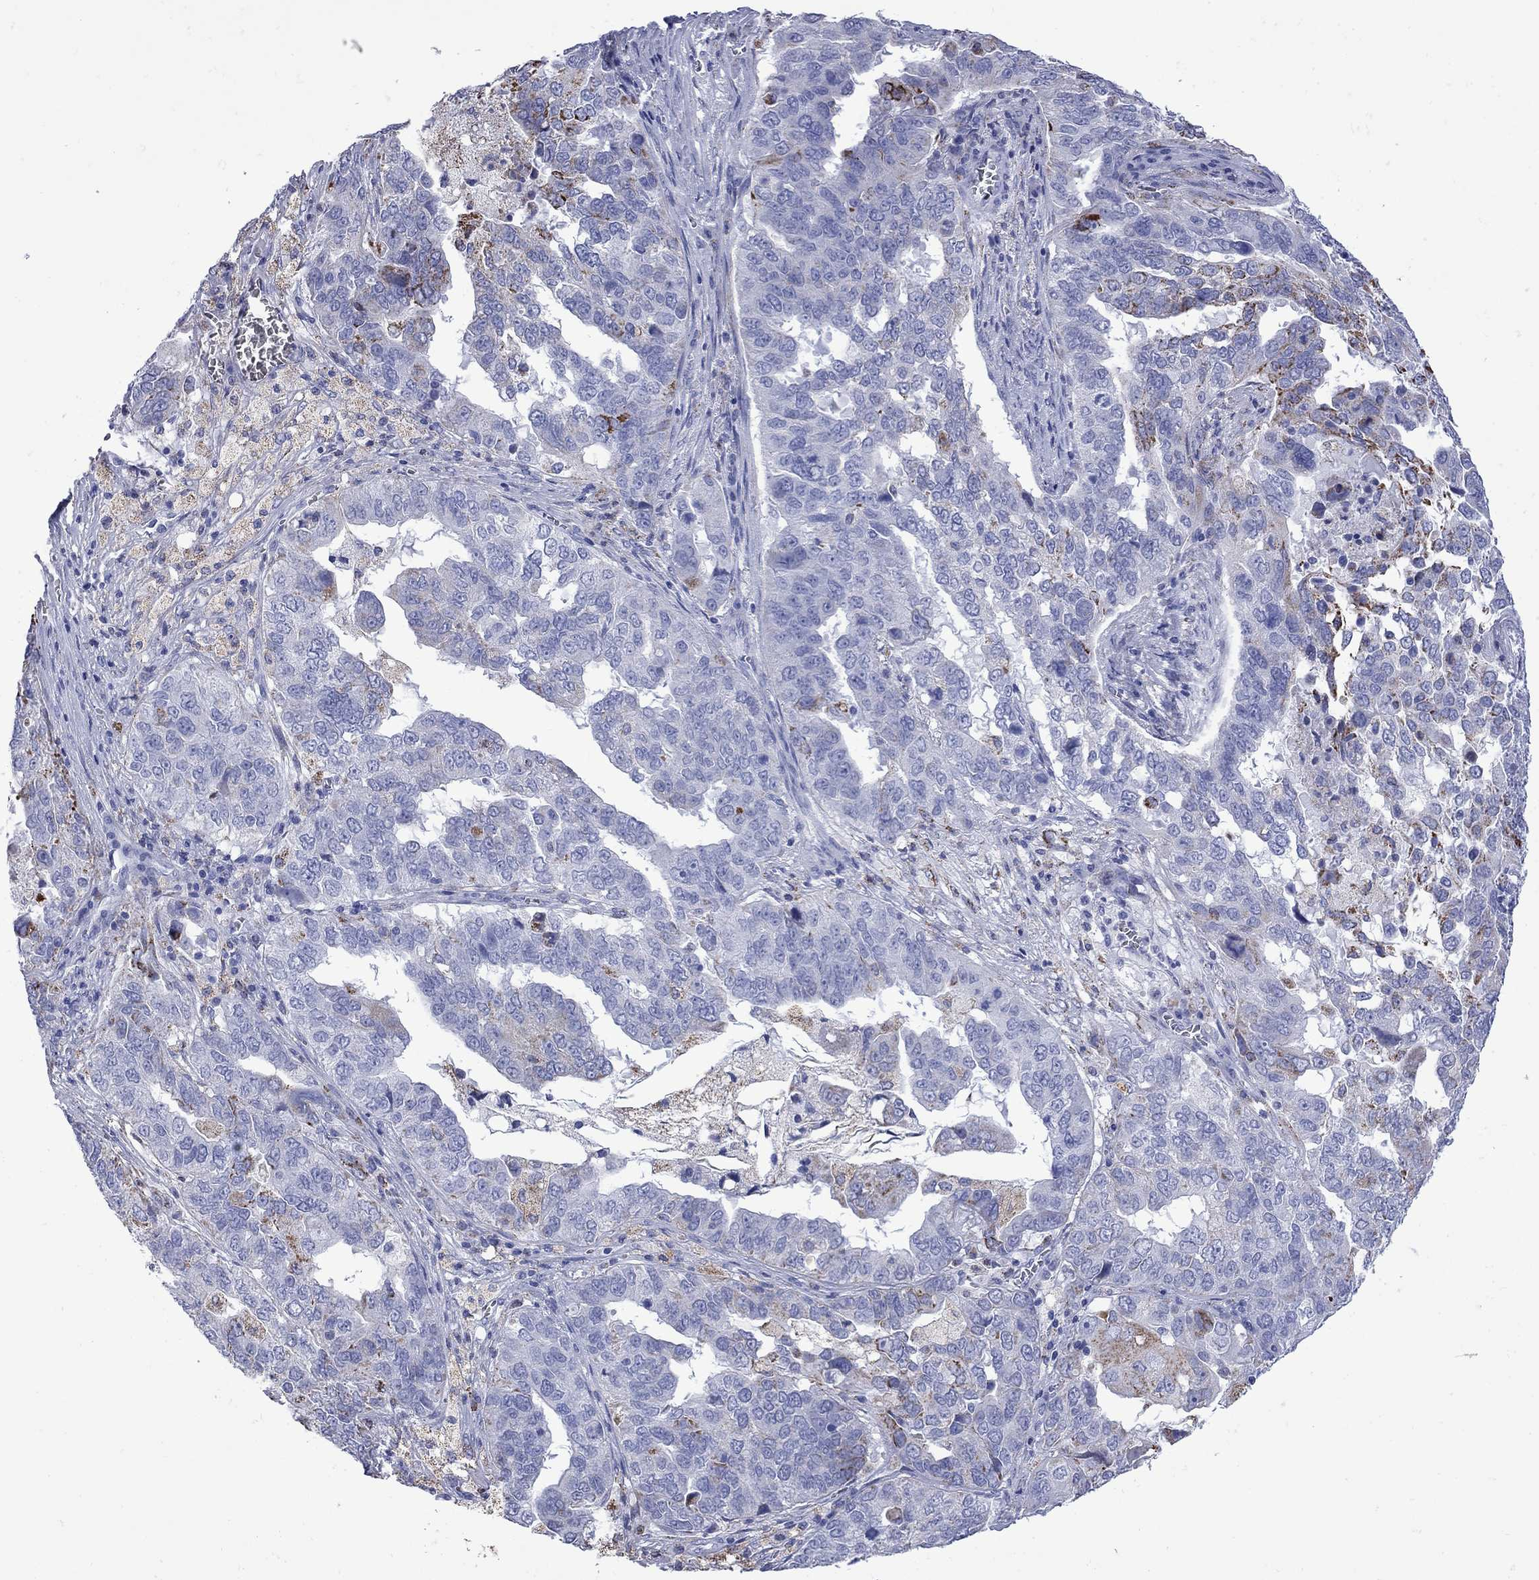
{"staining": {"intensity": "strong", "quantity": "<25%", "location": "cytoplasmic/membranous"}, "tissue": "ovarian cancer", "cell_type": "Tumor cells", "image_type": "cancer", "snomed": [{"axis": "morphology", "description": "Carcinoma, endometroid"}, {"axis": "topography", "description": "Soft tissue"}, {"axis": "topography", "description": "Ovary"}], "caption": "This micrograph reveals immunohistochemistry staining of human endometroid carcinoma (ovarian), with medium strong cytoplasmic/membranous positivity in about <25% of tumor cells.", "gene": "SESTD1", "patient": {"sex": "female", "age": 52}}